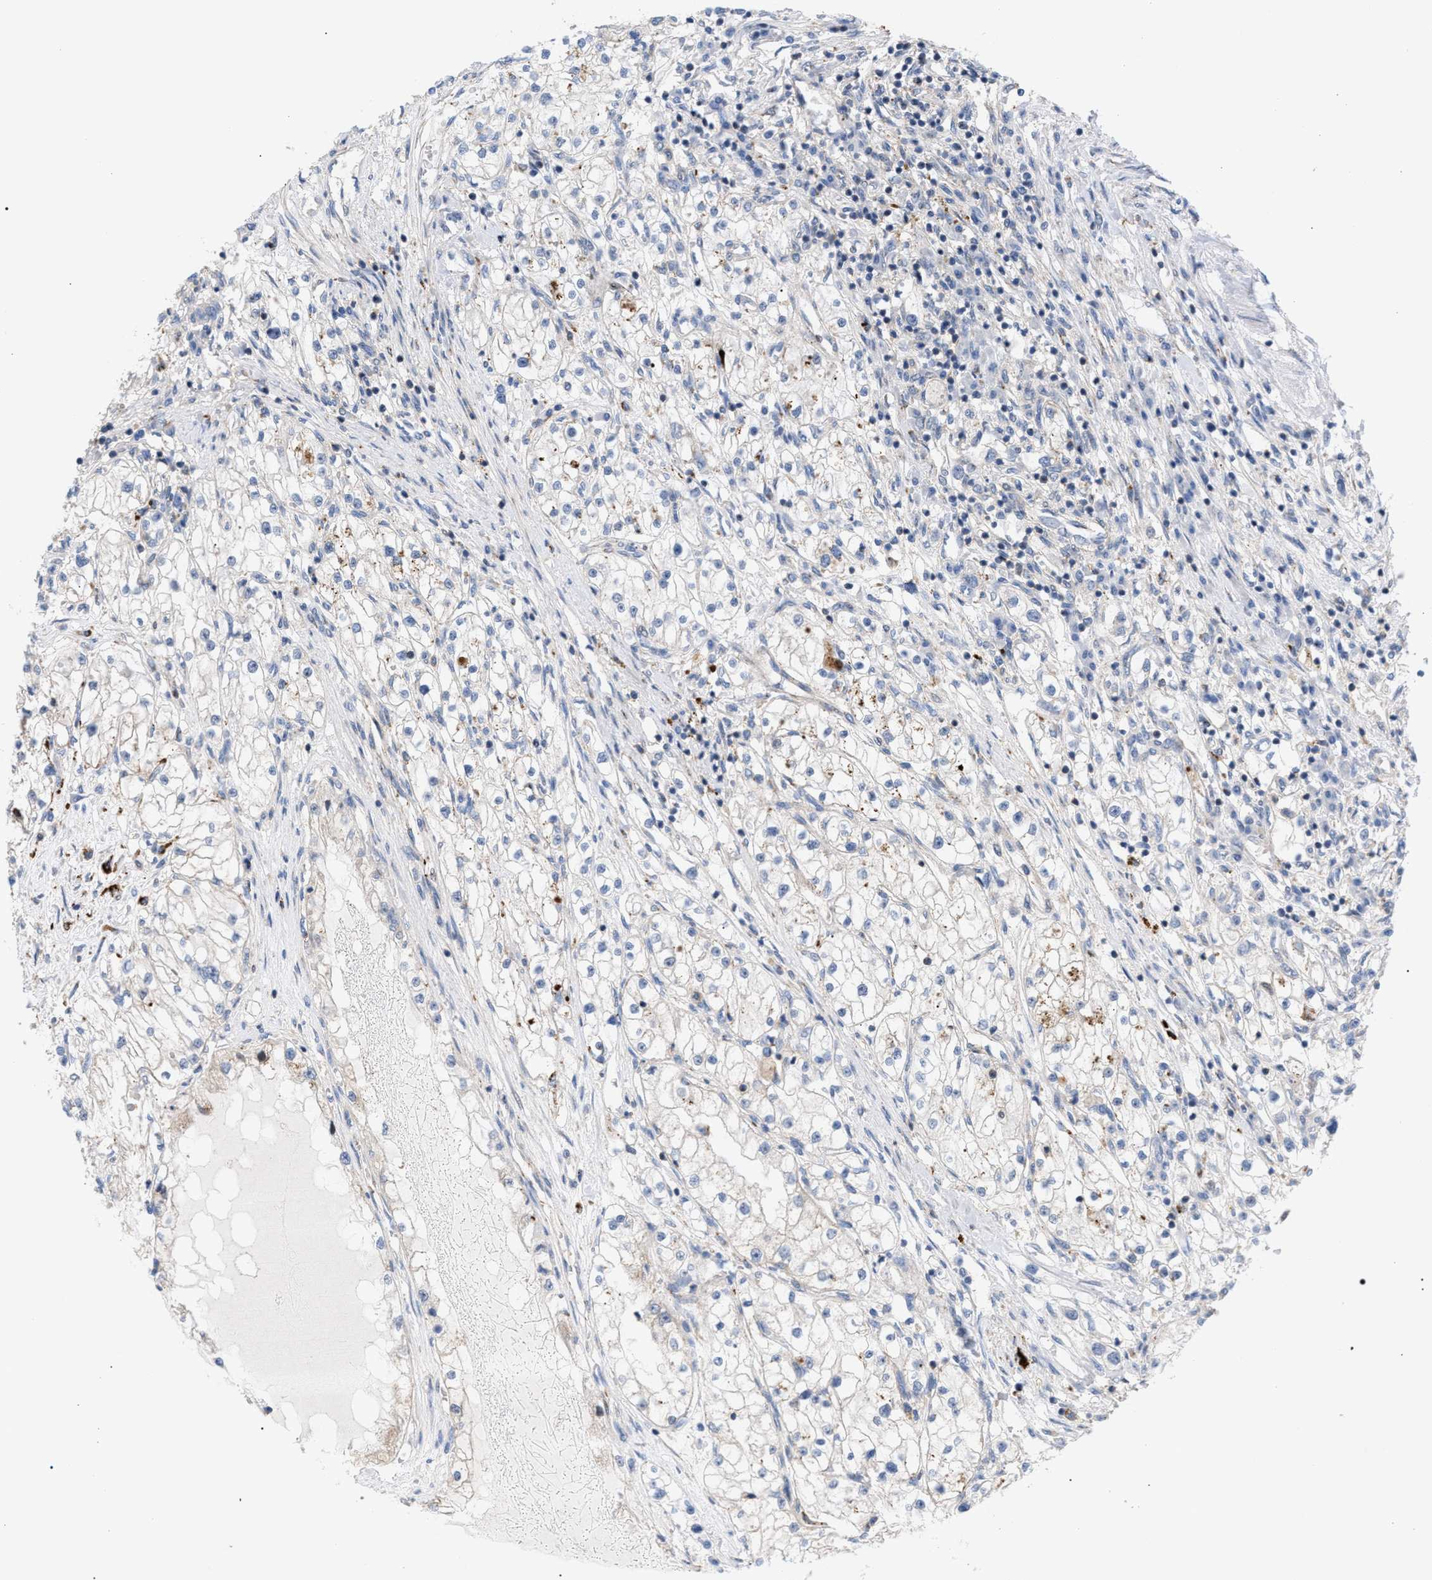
{"staining": {"intensity": "negative", "quantity": "none", "location": "none"}, "tissue": "renal cancer", "cell_type": "Tumor cells", "image_type": "cancer", "snomed": [{"axis": "morphology", "description": "Adenocarcinoma, NOS"}, {"axis": "topography", "description": "Kidney"}], "caption": "This is an immunohistochemistry (IHC) histopathology image of renal cancer (adenocarcinoma). There is no staining in tumor cells.", "gene": "MBTD1", "patient": {"sex": "male", "age": 68}}